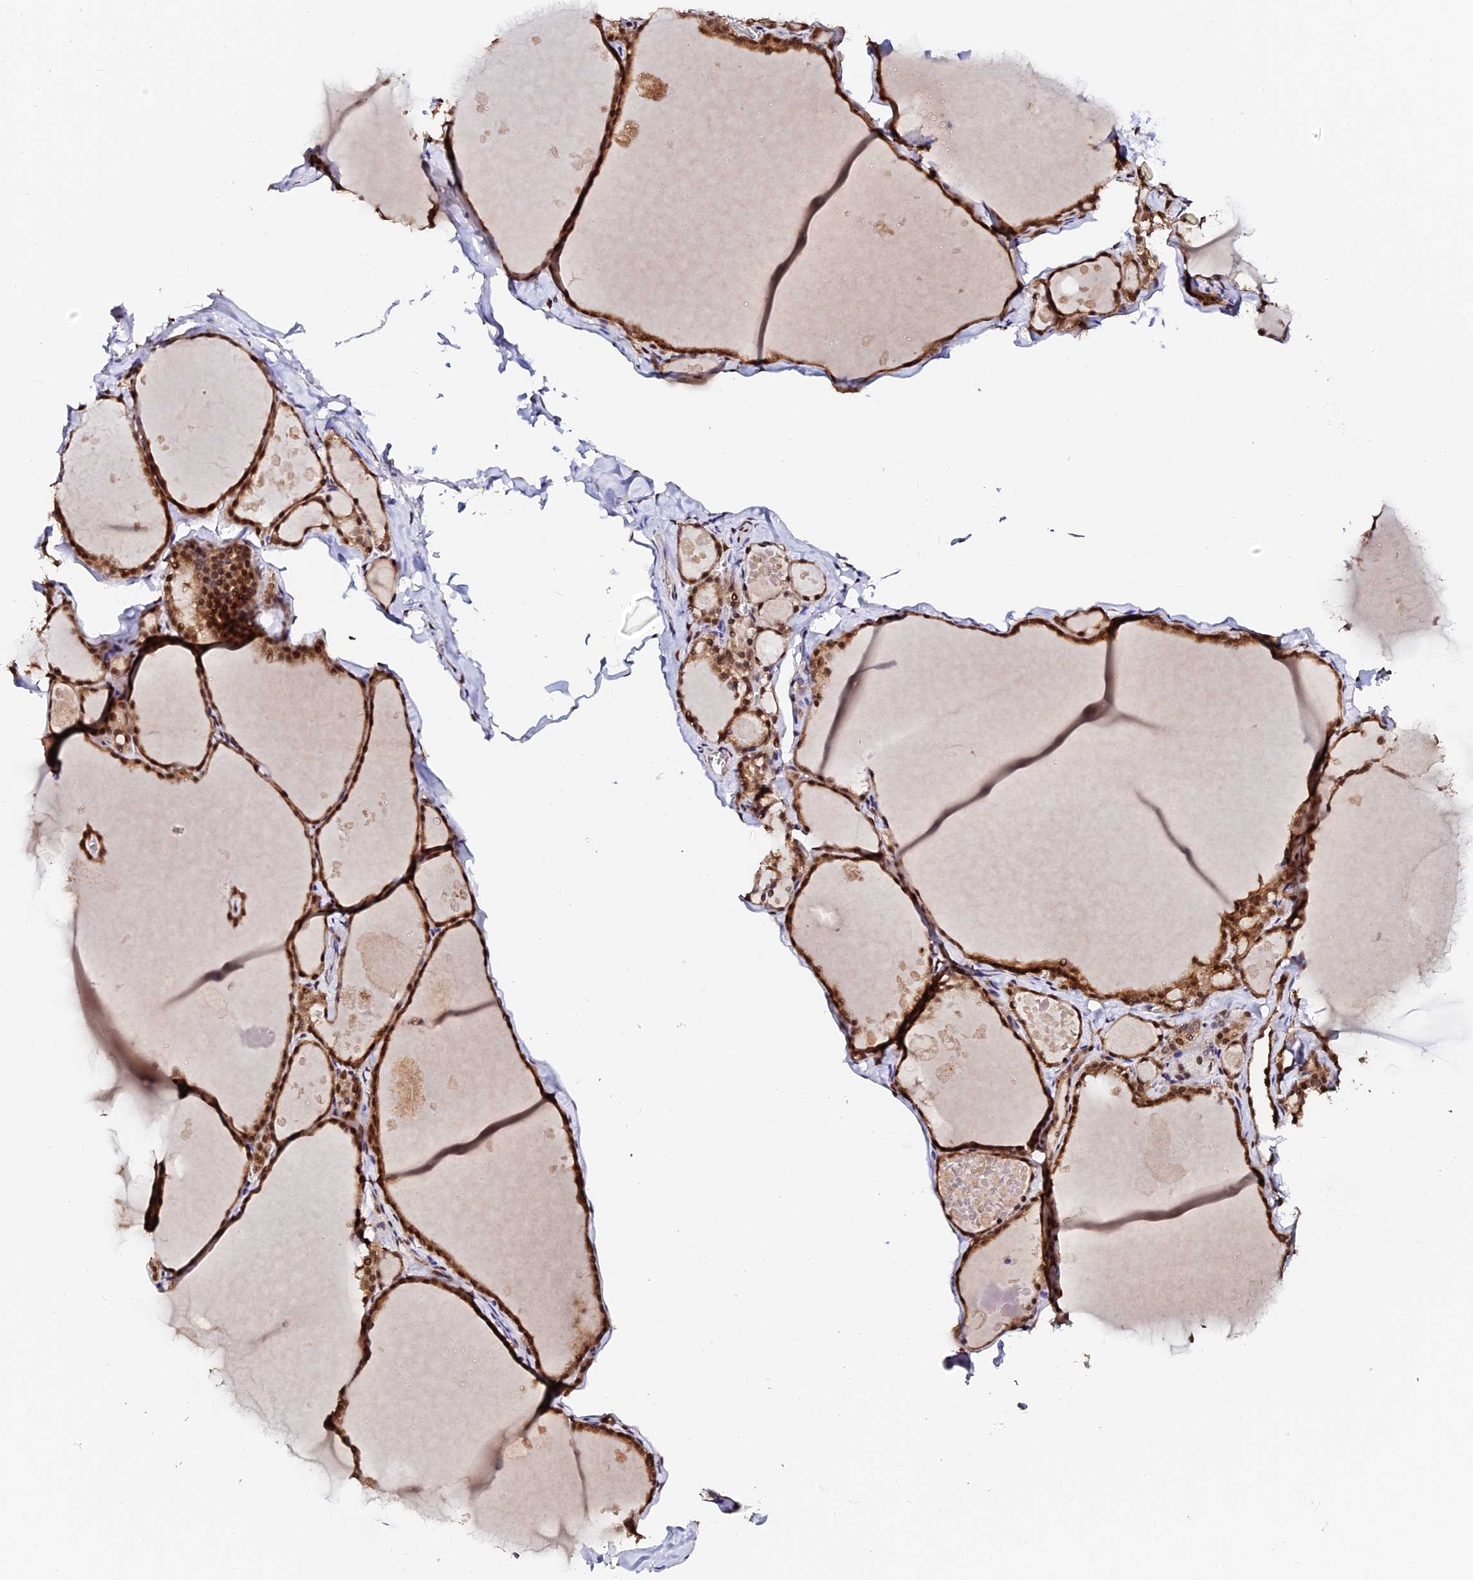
{"staining": {"intensity": "strong", "quantity": ">75%", "location": "cytoplasmic/membranous,nuclear"}, "tissue": "thyroid gland", "cell_type": "Glandular cells", "image_type": "normal", "snomed": [{"axis": "morphology", "description": "Normal tissue, NOS"}, {"axis": "topography", "description": "Thyroid gland"}], "caption": "Immunohistochemistry staining of unremarkable thyroid gland, which exhibits high levels of strong cytoplasmic/membranous,nuclear expression in about >75% of glandular cells indicating strong cytoplasmic/membranous,nuclear protein positivity. The staining was performed using DAB (brown) for protein detection and nuclei were counterstained in hematoxylin (blue).", "gene": "MCRS1", "patient": {"sex": "male", "age": 56}}